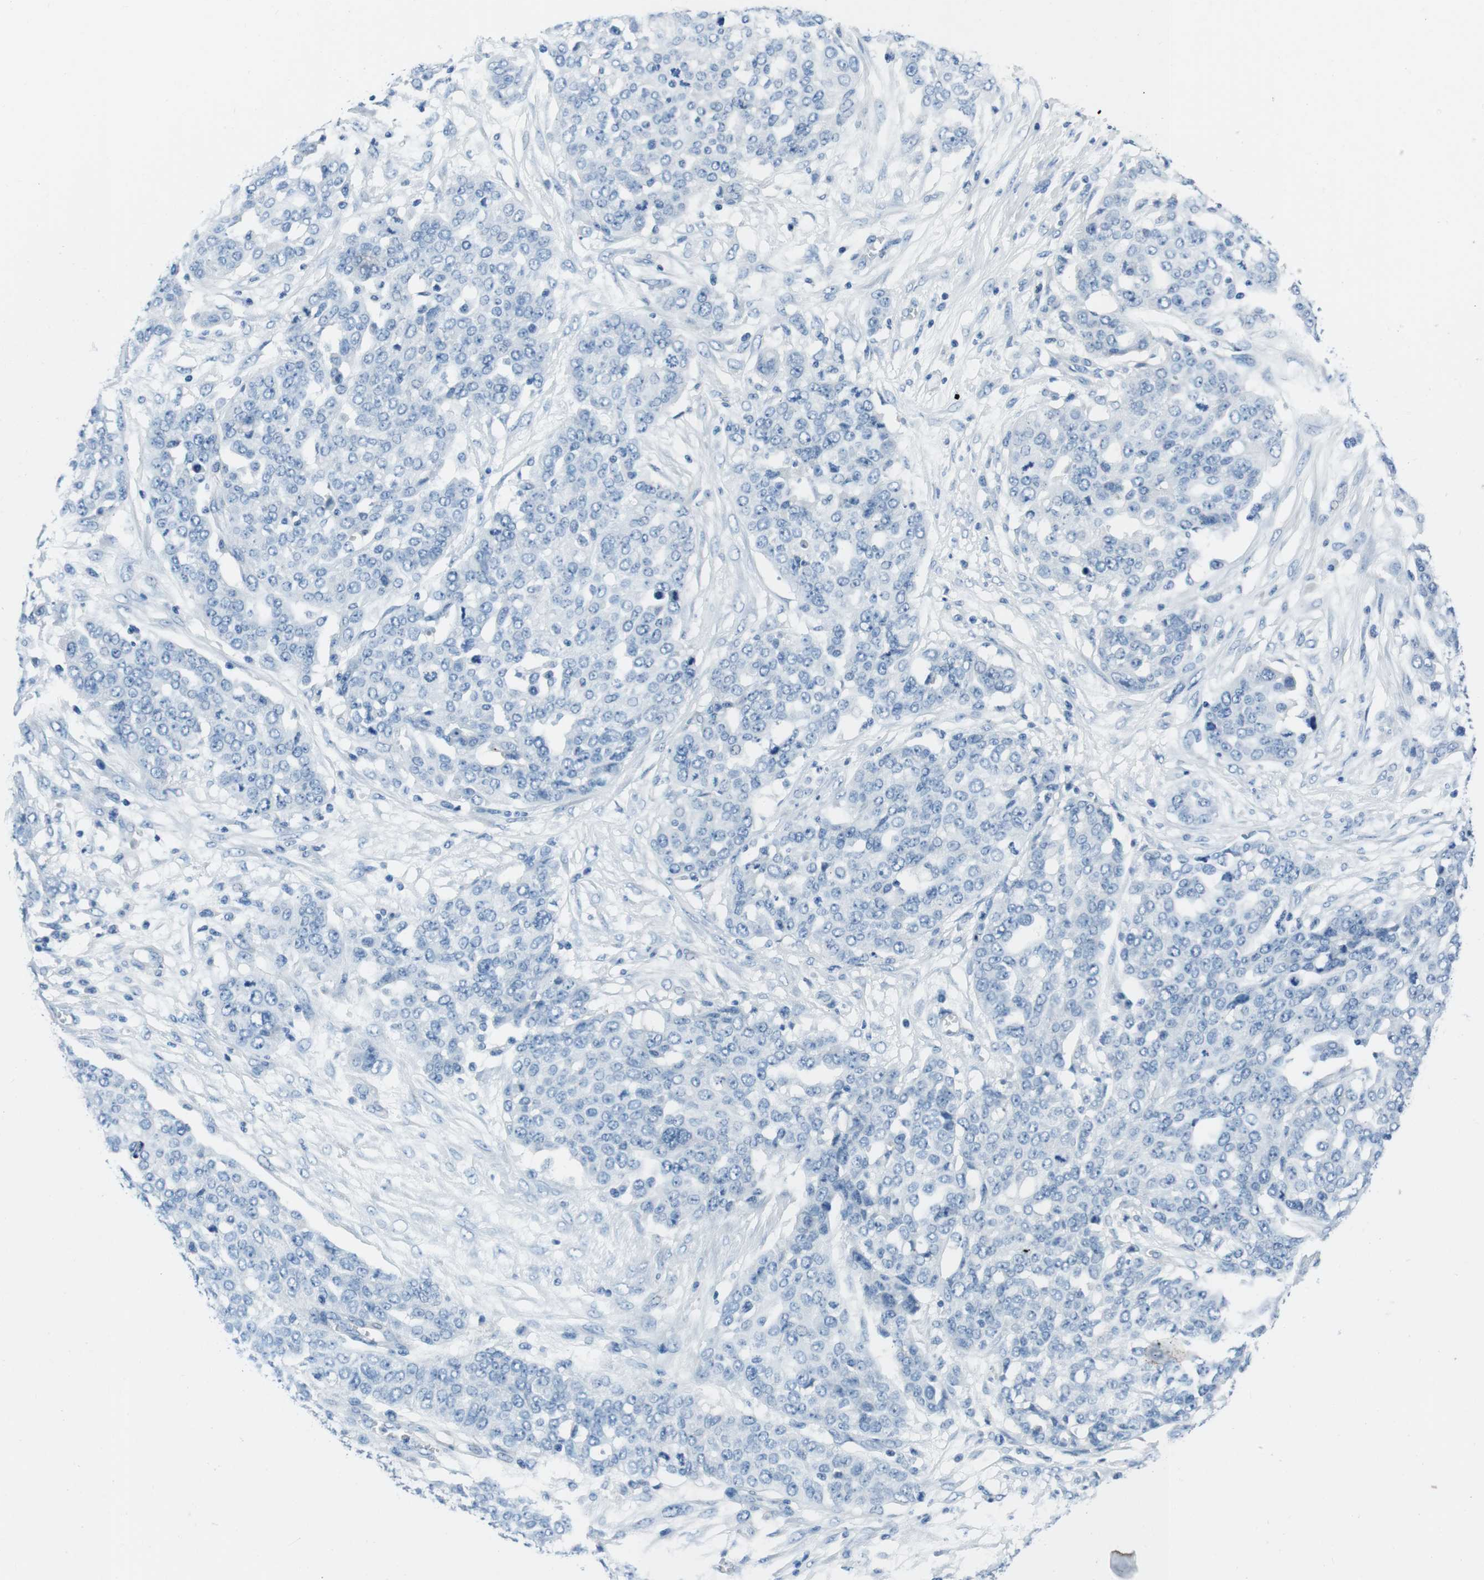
{"staining": {"intensity": "negative", "quantity": "none", "location": "none"}, "tissue": "ovarian cancer", "cell_type": "Tumor cells", "image_type": "cancer", "snomed": [{"axis": "morphology", "description": "Cystadenocarcinoma, serous, NOS"}, {"axis": "topography", "description": "Soft tissue"}, {"axis": "topography", "description": "Ovary"}], "caption": "This image is of serous cystadenocarcinoma (ovarian) stained with immunohistochemistry to label a protein in brown with the nuclei are counter-stained blue. There is no expression in tumor cells.", "gene": "CASQ1", "patient": {"sex": "female", "age": 57}}